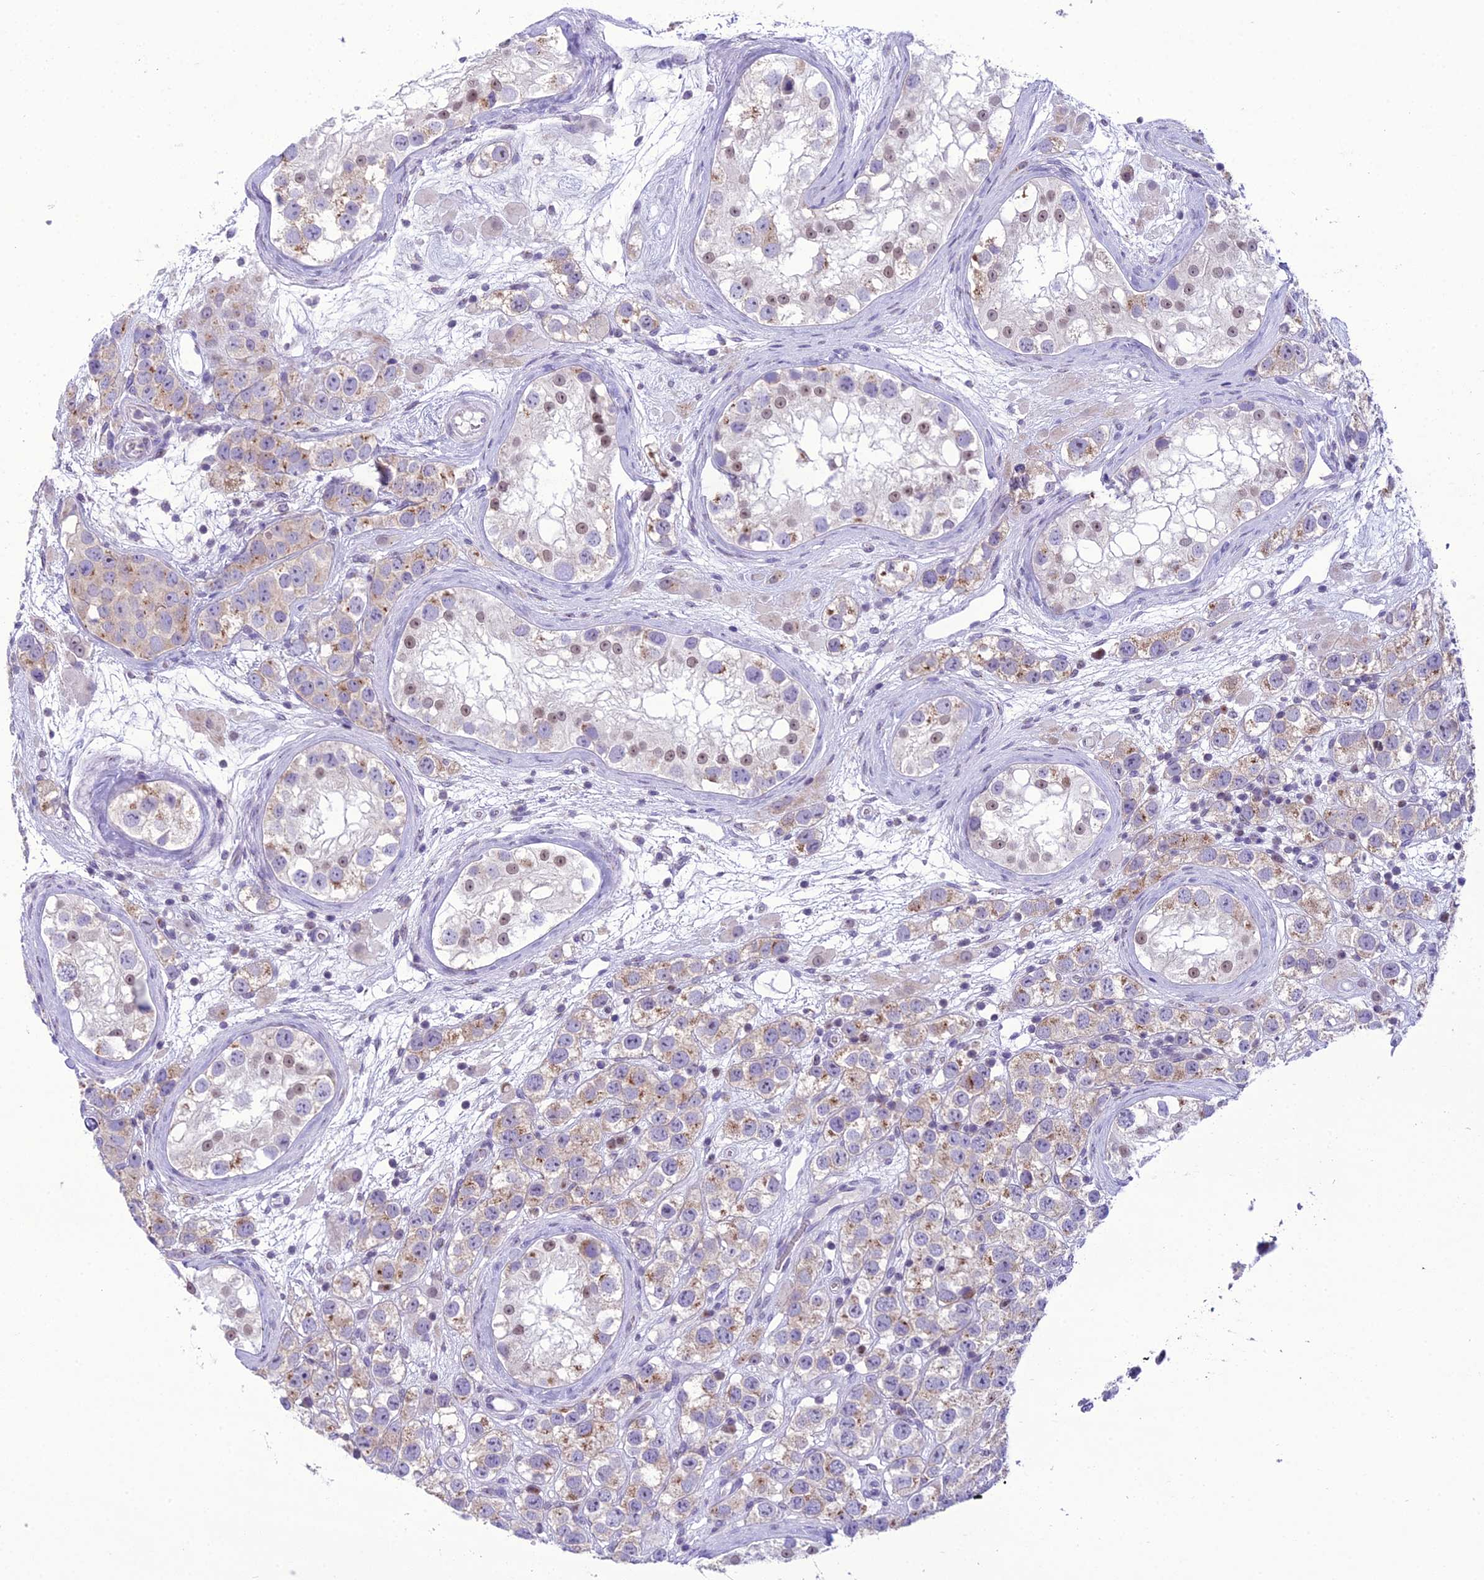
{"staining": {"intensity": "moderate", "quantity": "25%-75%", "location": "cytoplasmic/membranous"}, "tissue": "testis cancer", "cell_type": "Tumor cells", "image_type": "cancer", "snomed": [{"axis": "morphology", "description": "Seminoma, NOS"}, {"axis": "topography", "description": "Testis"}], "caption": "Testis seminoma tissue demonstrates moderate cytoplasmic/membranous expression in about 25%-75% of tumor cells, visualized by immunohistochemistry. The staining was performed using DAB (3,3'-diaminobenzidine) to visualize the protein expression in brown, while the nuclei were stained in blue with hematoxylin (Magnification: 20x).", "gene": "B9D2", "patient": {"sex": "male", "age": 28}}